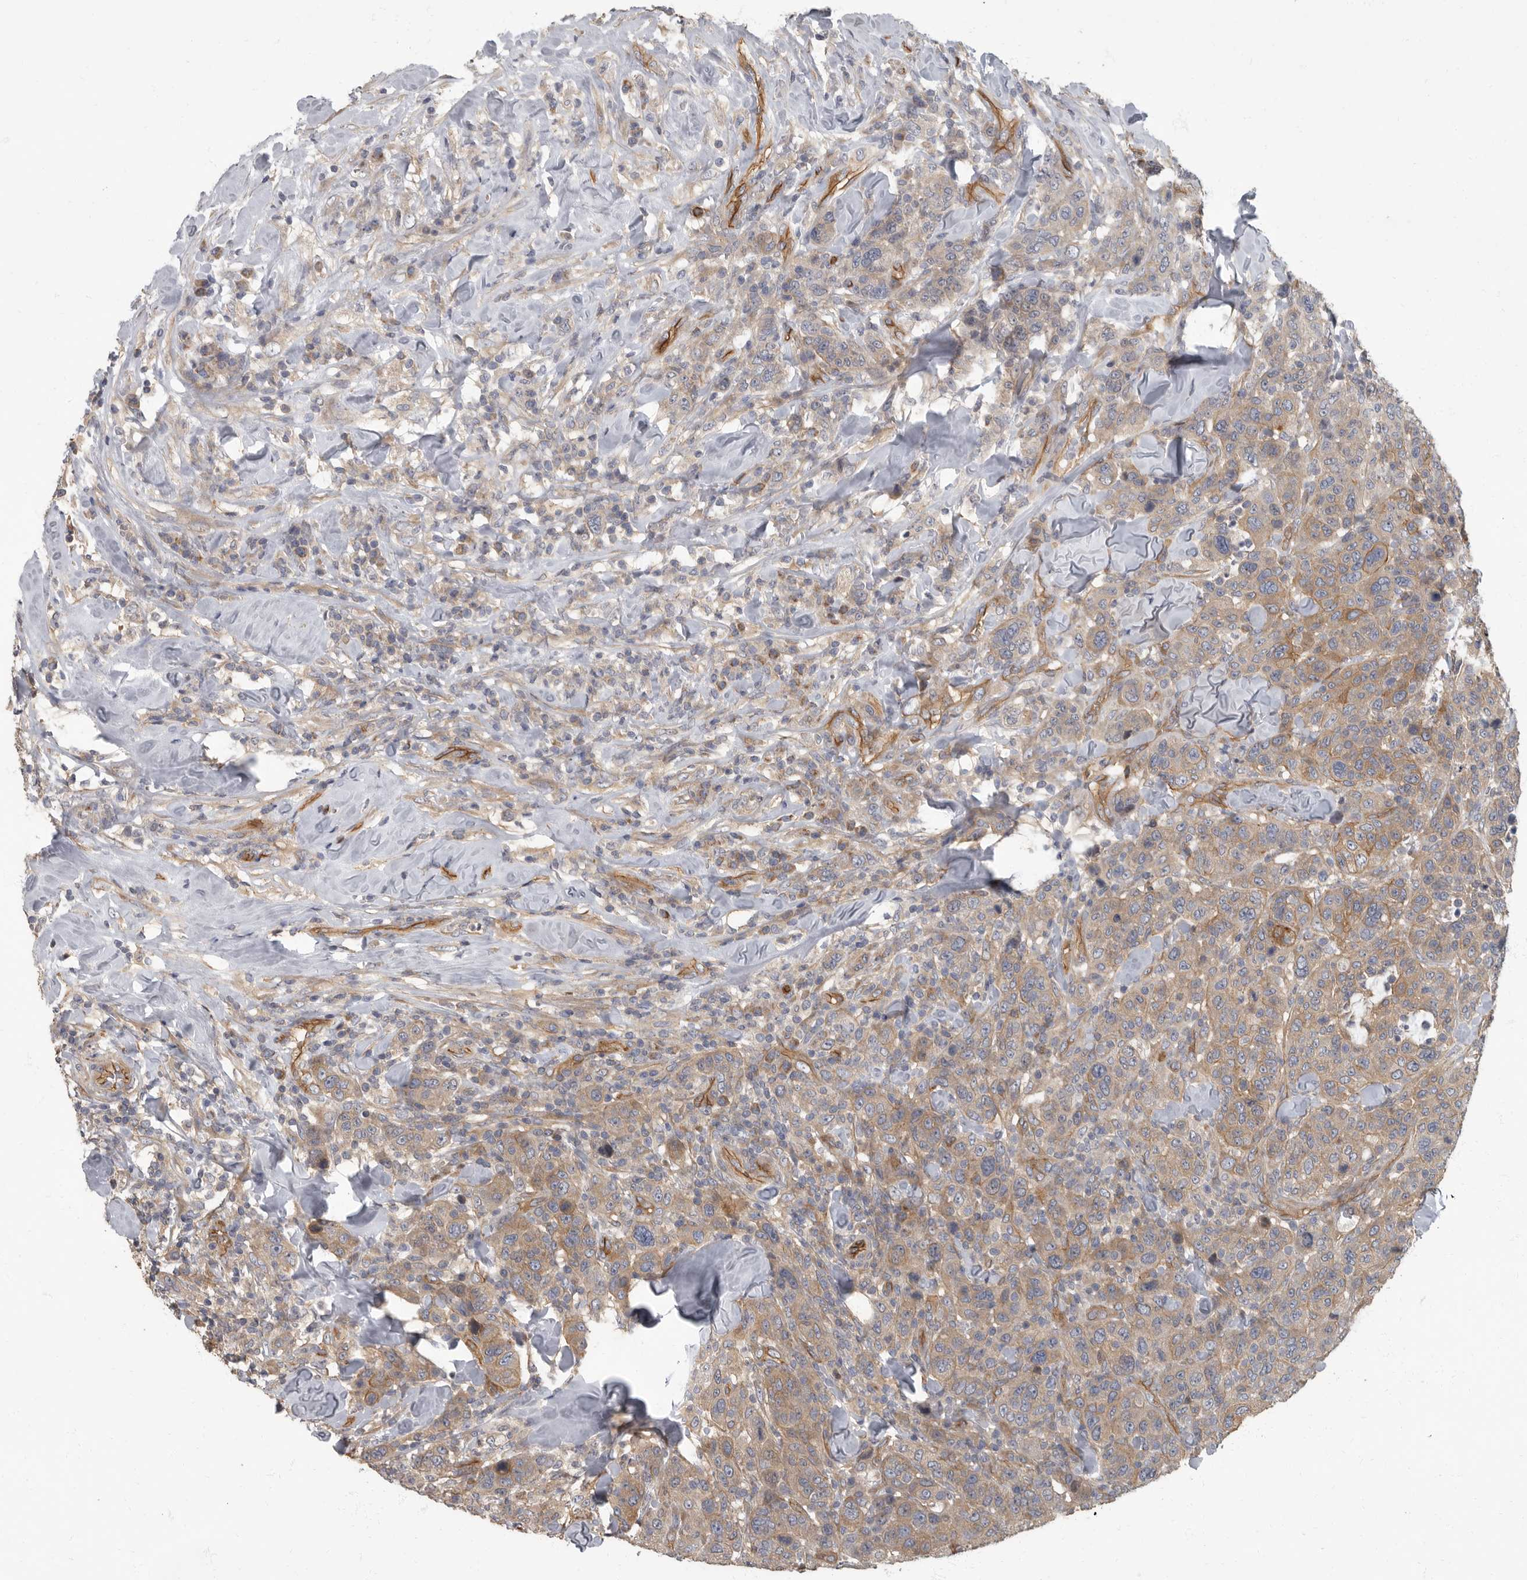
{"staining": {"intensity": "weak", "quantity": "25%-75%", "location": "cytoplasmic/membranous"}, "tissue": "breast cancer", "cell_type": "Tumor cells", "image_type": "cancer", "snomed": [{"axis": "morphology", "description": "Duct carcinoma"}, {"axis": "topography", "description": "Breast"}], "caption": "Immunohistochemistry (IHC) of infiltrating ductal carcinoma (breast) shows low levels of weak cytoplasmic/membranous positivity in about 25%-75% of tumor cells.", "gene": "PDK1", "patient": {"sex": "female", "age": 37}}